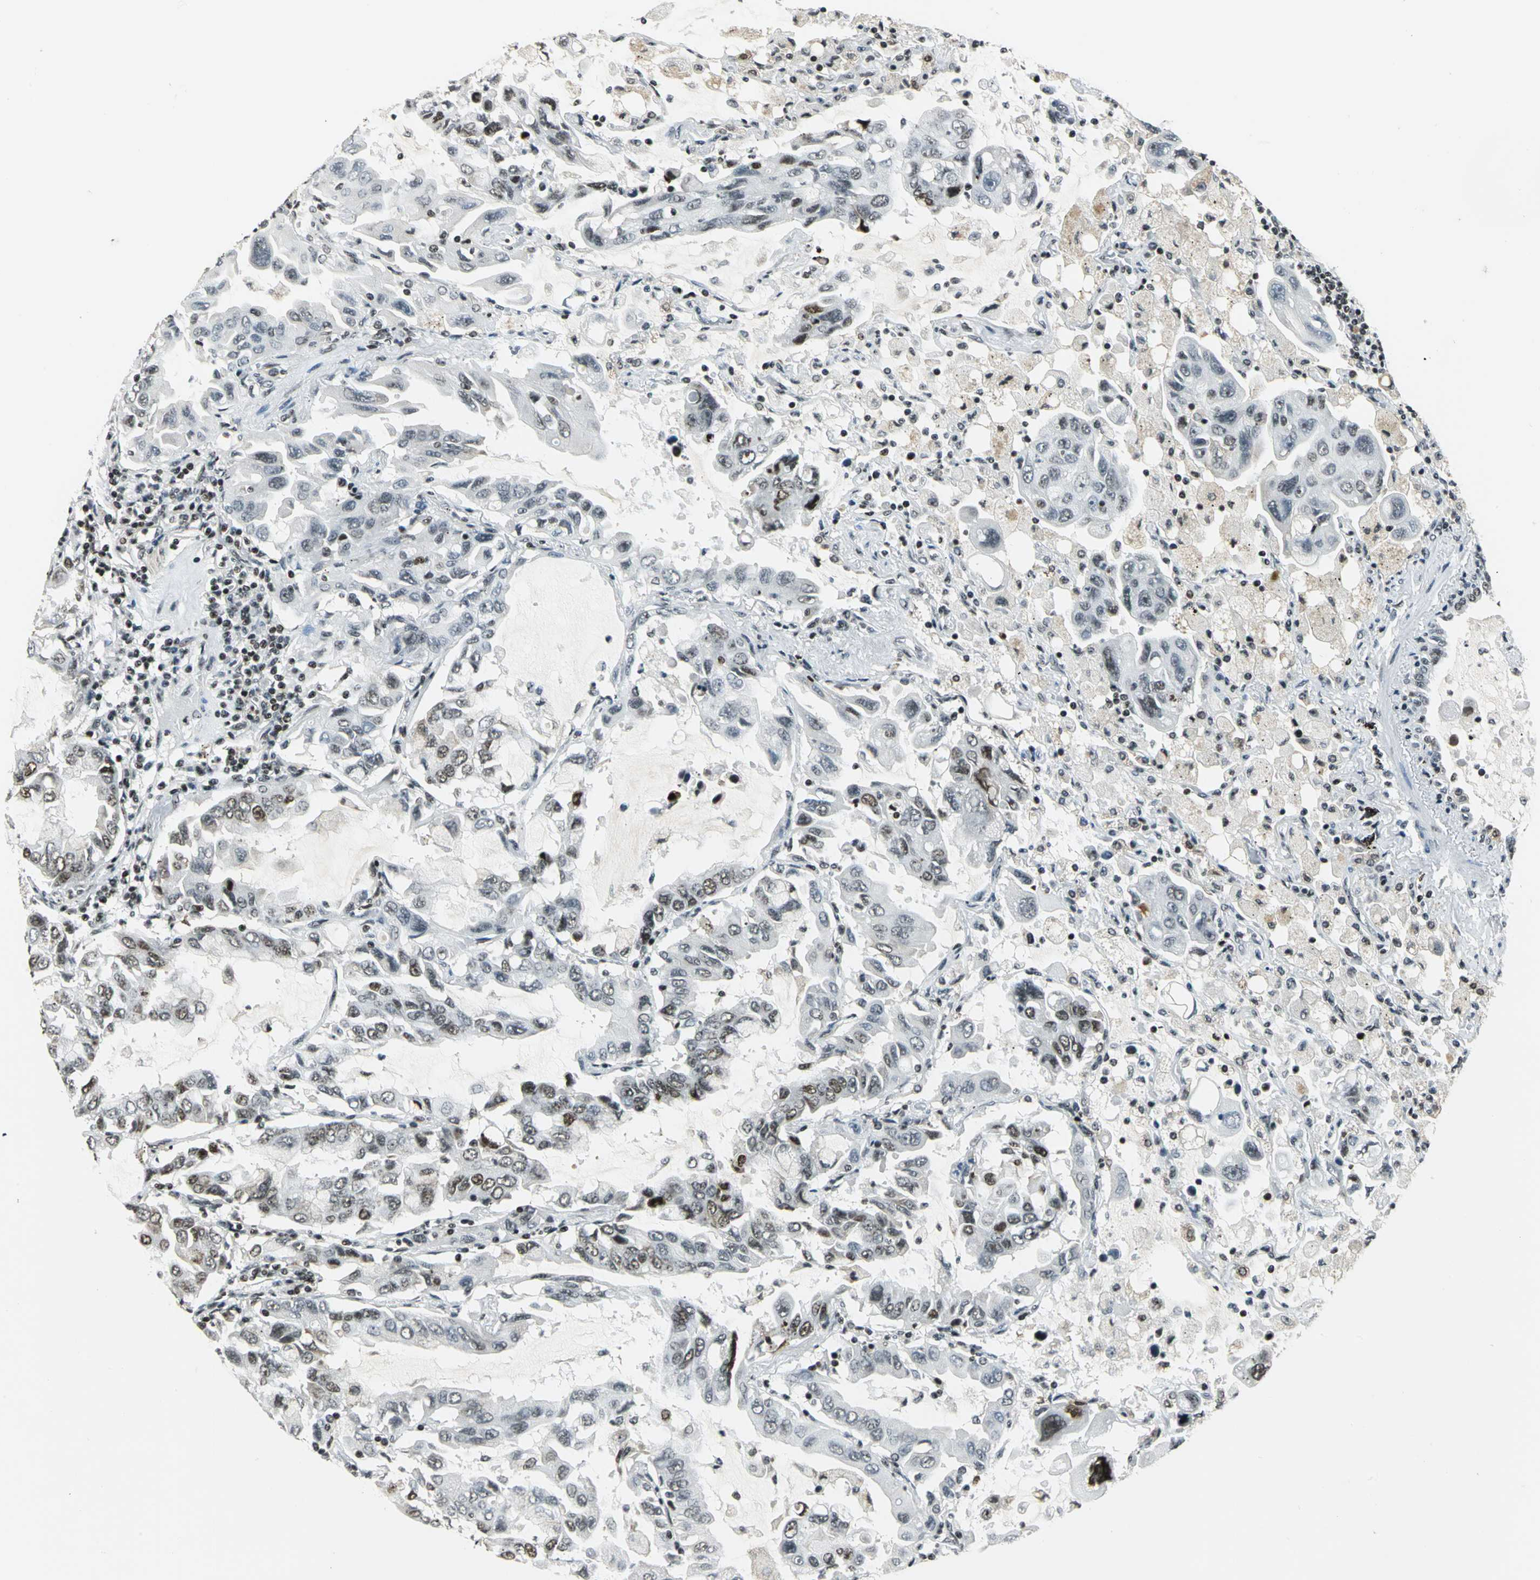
{"staining": {"intensity": "moderate", "quantity": "25%-75%", "location": "nuclear"}, "tissue": "lung cancer", "cell_type": "Tumor cells", "image_type": "cancer", "snomed": [{"axis": "morphology", "description": "Adenocarcinoma, NOS"}, {"axis": "topography", "description": "Lung"}], "caption": "Protein analysis of adenocarcinoma (lung) tissue shows moderate nuclear expression in approximately 25%-75% of tumor cells.", "gene": "UBTF", "patient": {"sex": "male", "age": 64}}